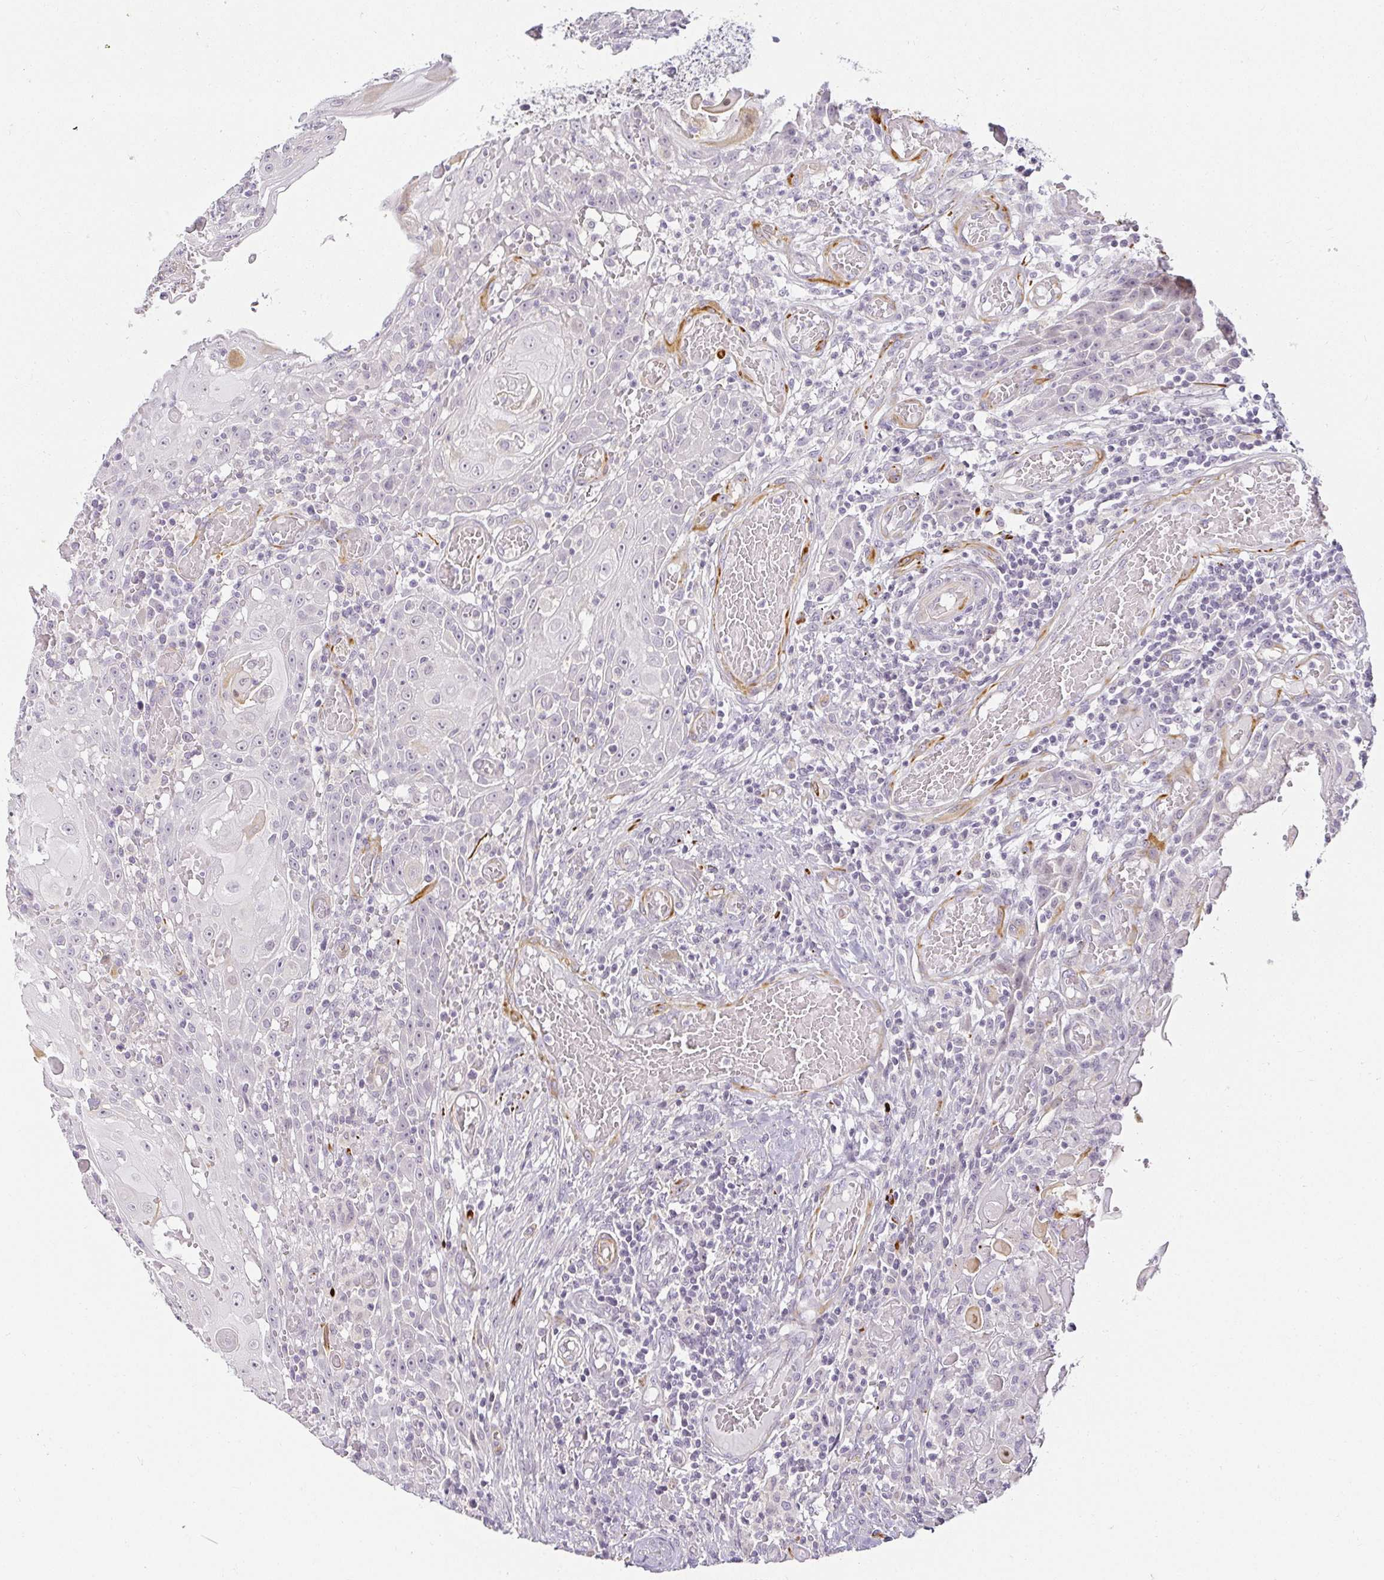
{"staining": {"intensity": "negative", "quantity": "none", "location": "none"}, "tissue": "head and neck cancer", "cell_type": "Tumor cells", "image_type": "cancer", "snomed": [{"axis": "morphology", "description": "Normal tissue, NOS"}, {"axis": "morphology", "description": "Squamous cell carcinoma, NOS"}, {"axis": "topography", "description": "Oral tissue"}, {"axis": "topography", "description": "Head-Neck"}], "caption": "Human head and neck cancer stained for a protein using IHC reveals no staining in tumor cells.", "gene": "ACAN", "patient": {"sex": "female", "age": 55}}